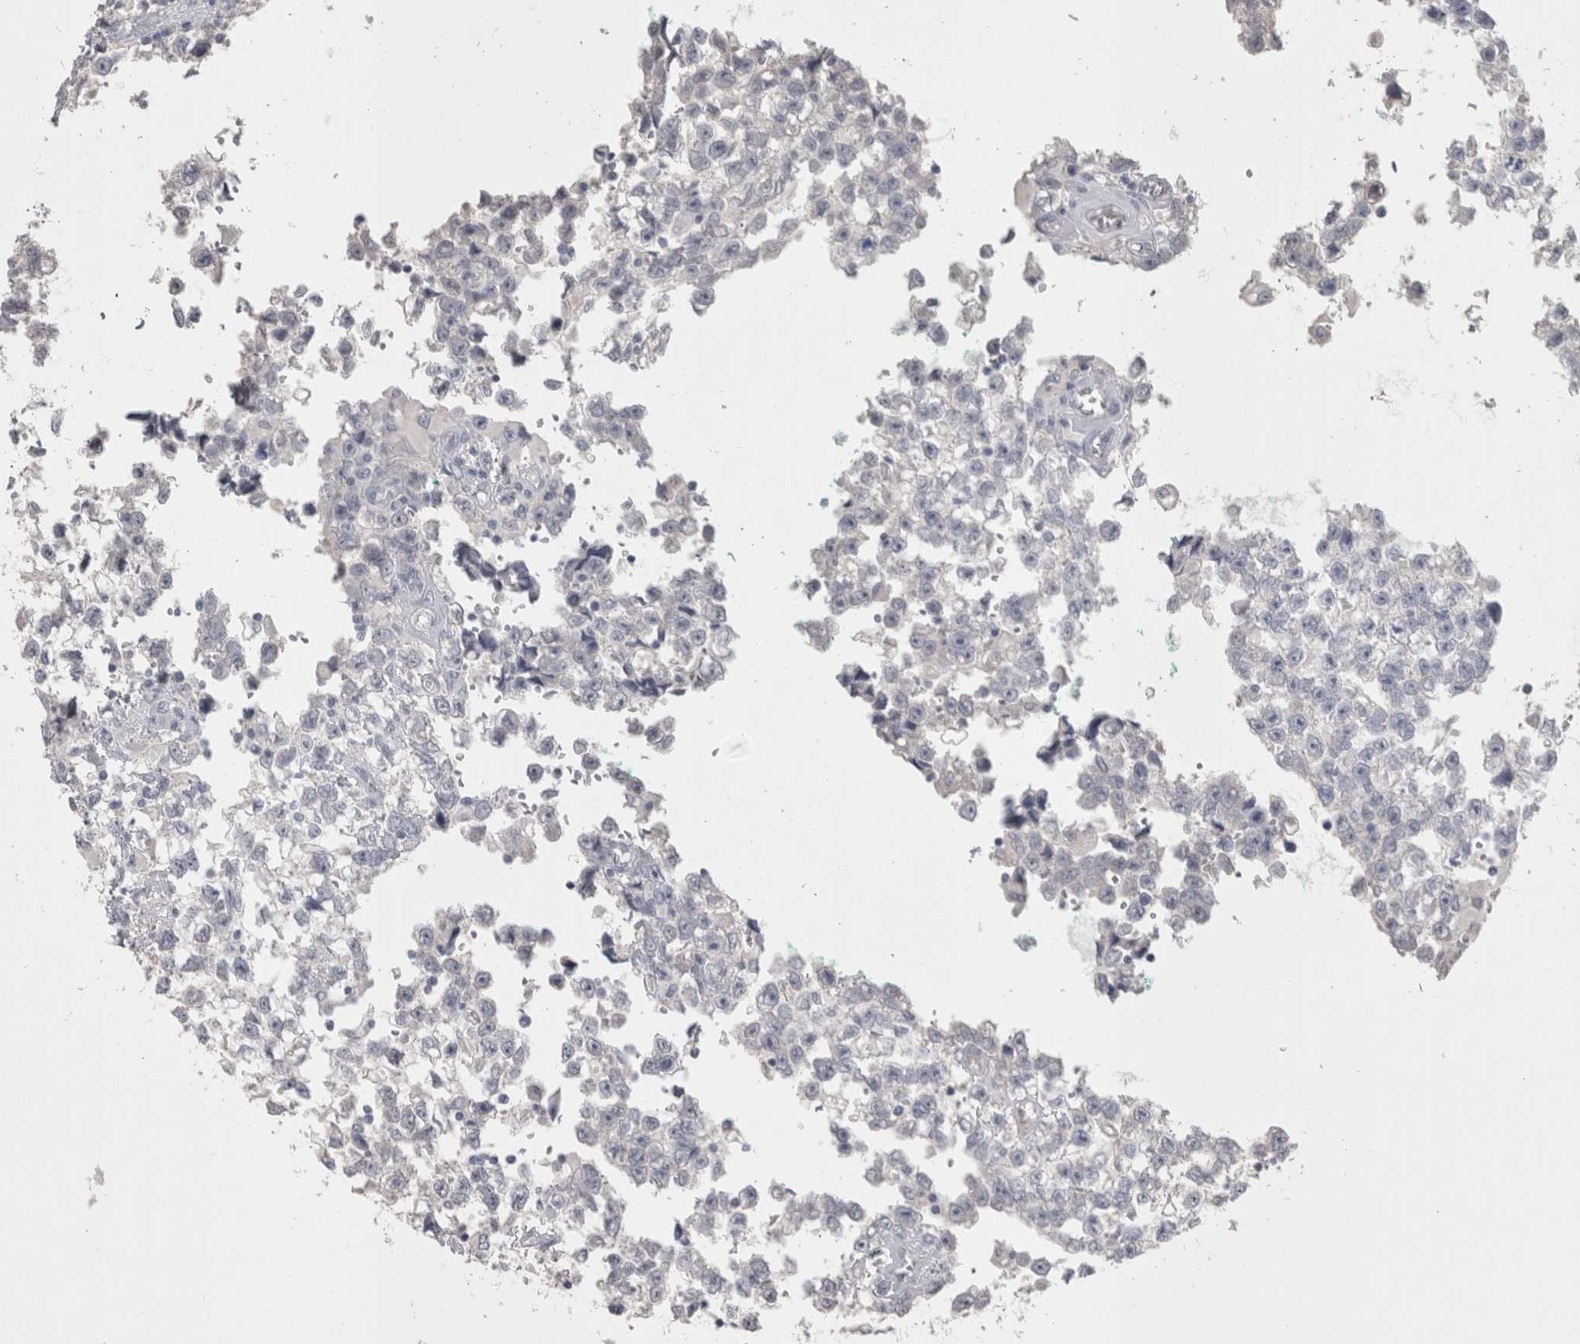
{"staining": {"intensity": "negative", "quantity": "none", "location": "none"}, "tissue": "testis cancer", "cell_type": "Tumor cells", "image_type": "cancer", "snomed": [{"axis": "morphology", "description": "Seminoma, NOS"}, {"axis": "morphology", "description": "Carcinoma, Embryonal, NOS"}, {"axis": "topography", "description": "Testis"}], "caption": "DAB (3,3'-diaminobenzidine) immunohistochemical staining of human testis seminoma reveals no significant expression in tumor cells.", "gene": "ADAM2", "patient": {"sex": "male", "age": 51}}